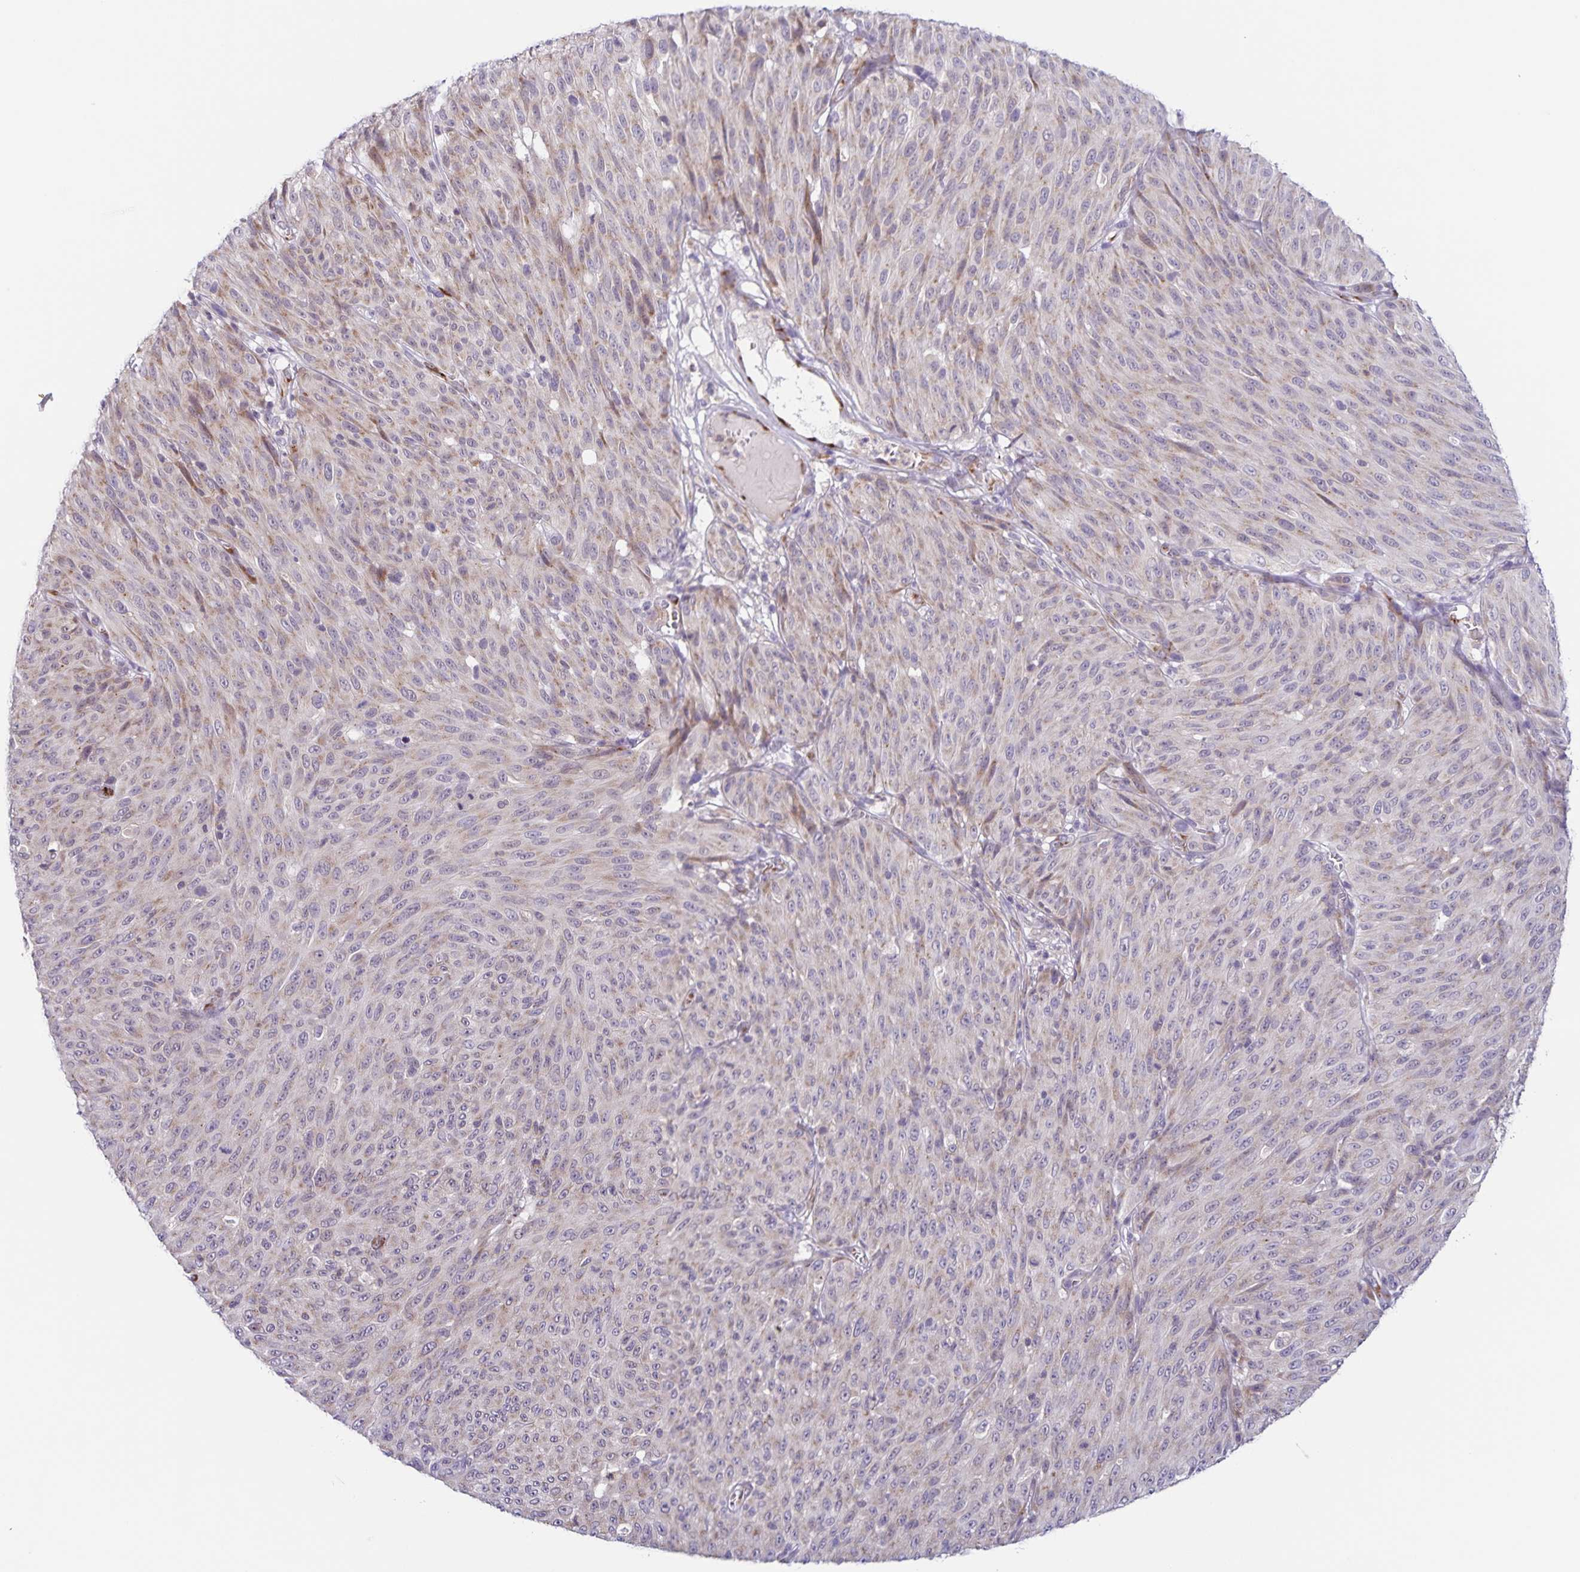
{"staining": {"intensity": "weak", "quantity": "25%-75%", "location": "cytoplasmic/membranous"}, "tissue": "melanoma", "cell_type": "Tumor cells", "image_type": "cancer", "snomed": [{"axis": "morphology", "description": "Malignant melanoma, NOS"}, {"axis": "topography", "description": "Skin"}], "caption": "Protein analysis of malignant melanoma tissue displays weak cytoplasmic/membranous expression in about 25%-75% of tumor cells.", "gene": "STPG4", "patient": {"sex": "male", "age": 85}}